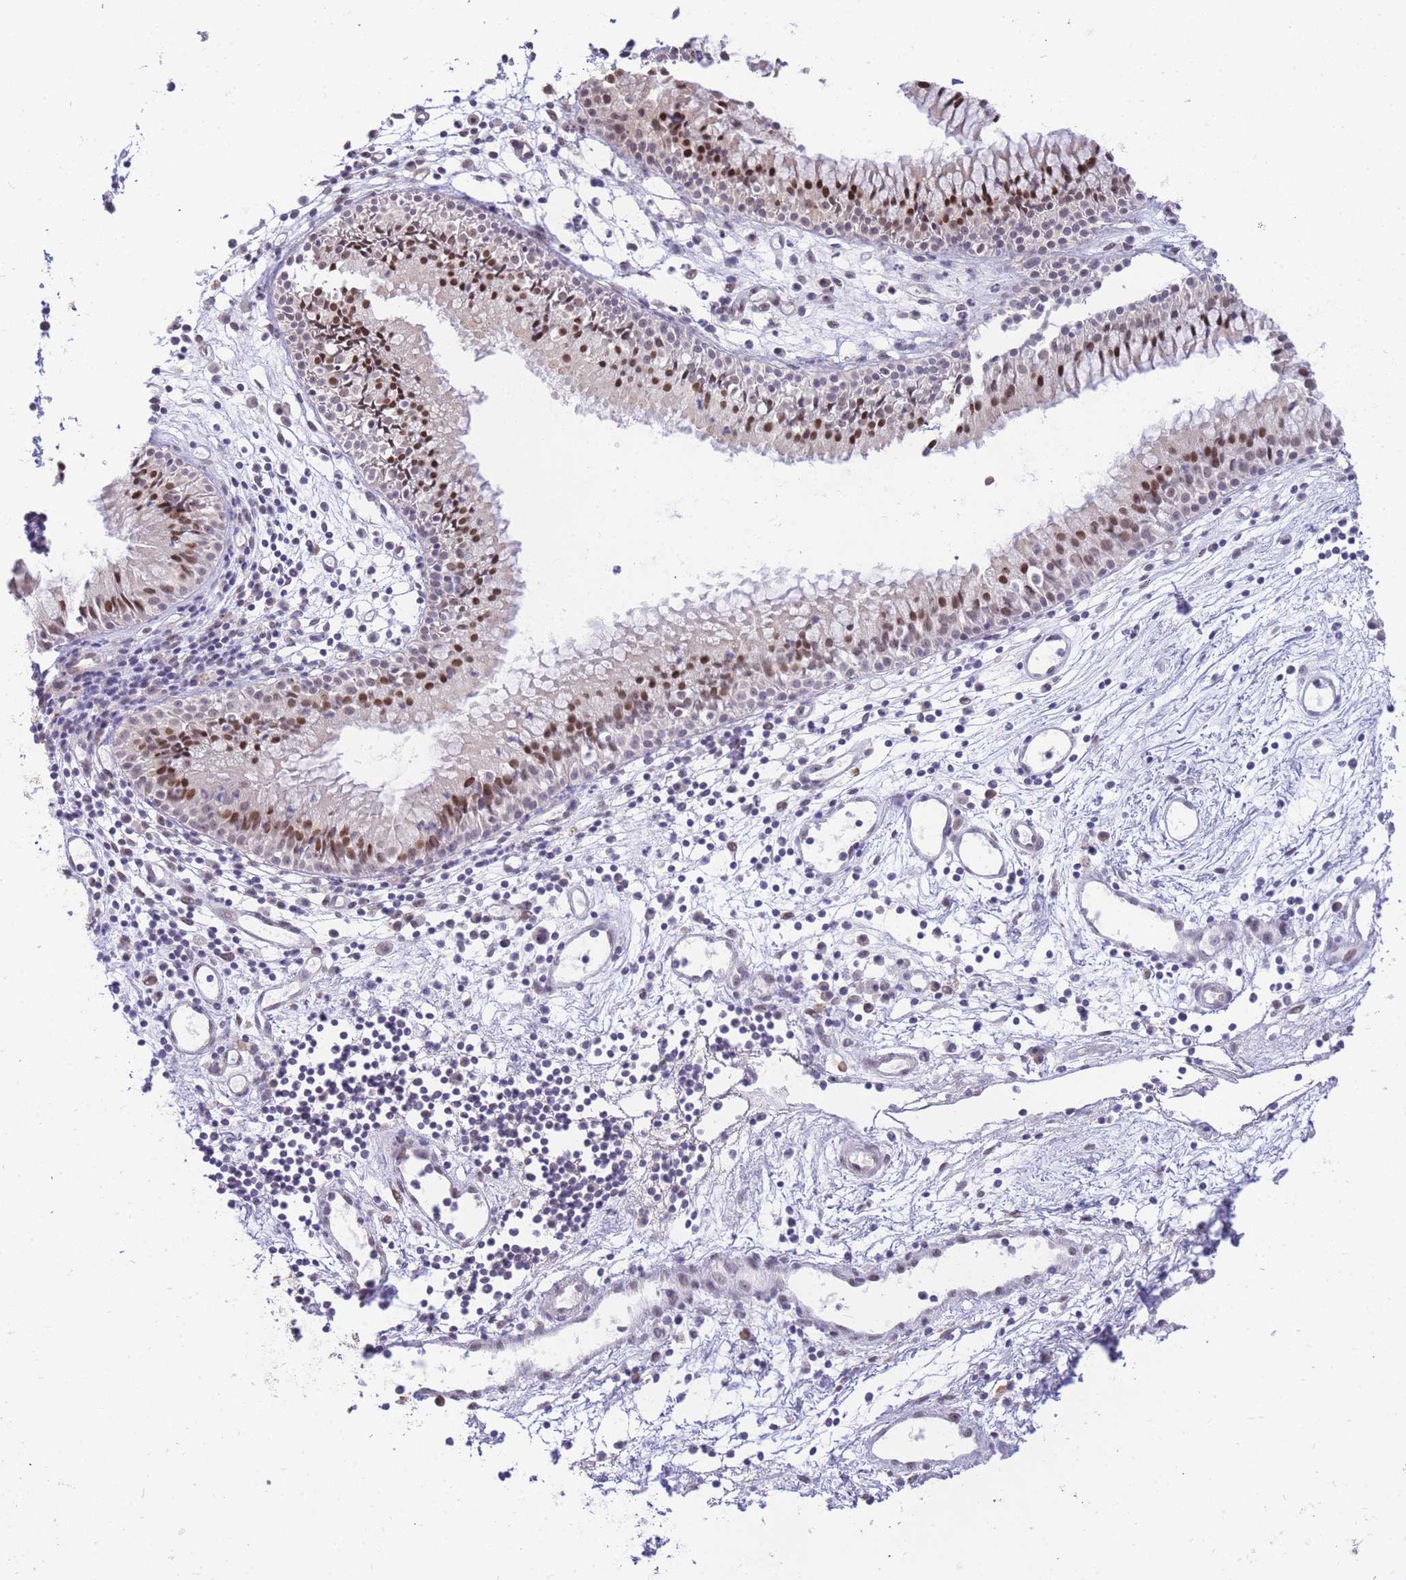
{"staining": {"intensity": "moderate", "quantity": "25%-75%", "location": "nuclear"}, "tissue": "nasopharynx", "cell_type": "Respiratory epithelial cells", "image_type": "normal", "snomed": [{"axis": "morphology", "description": "Normal tissue, NOS"}, {"axis": "topography", "description": "Nasopharynx"}], "caption": "Immunohistochemistry of benign human nasopharynx shows medium levels of moderate nuclear expression in approximately 25%-75% of respiratory epithelial cells. (brown staining indicates protein expression, while blue staining denotes nuclei).", "gene": "PUS10", "patient": {"sex": "male", "age": 82}}